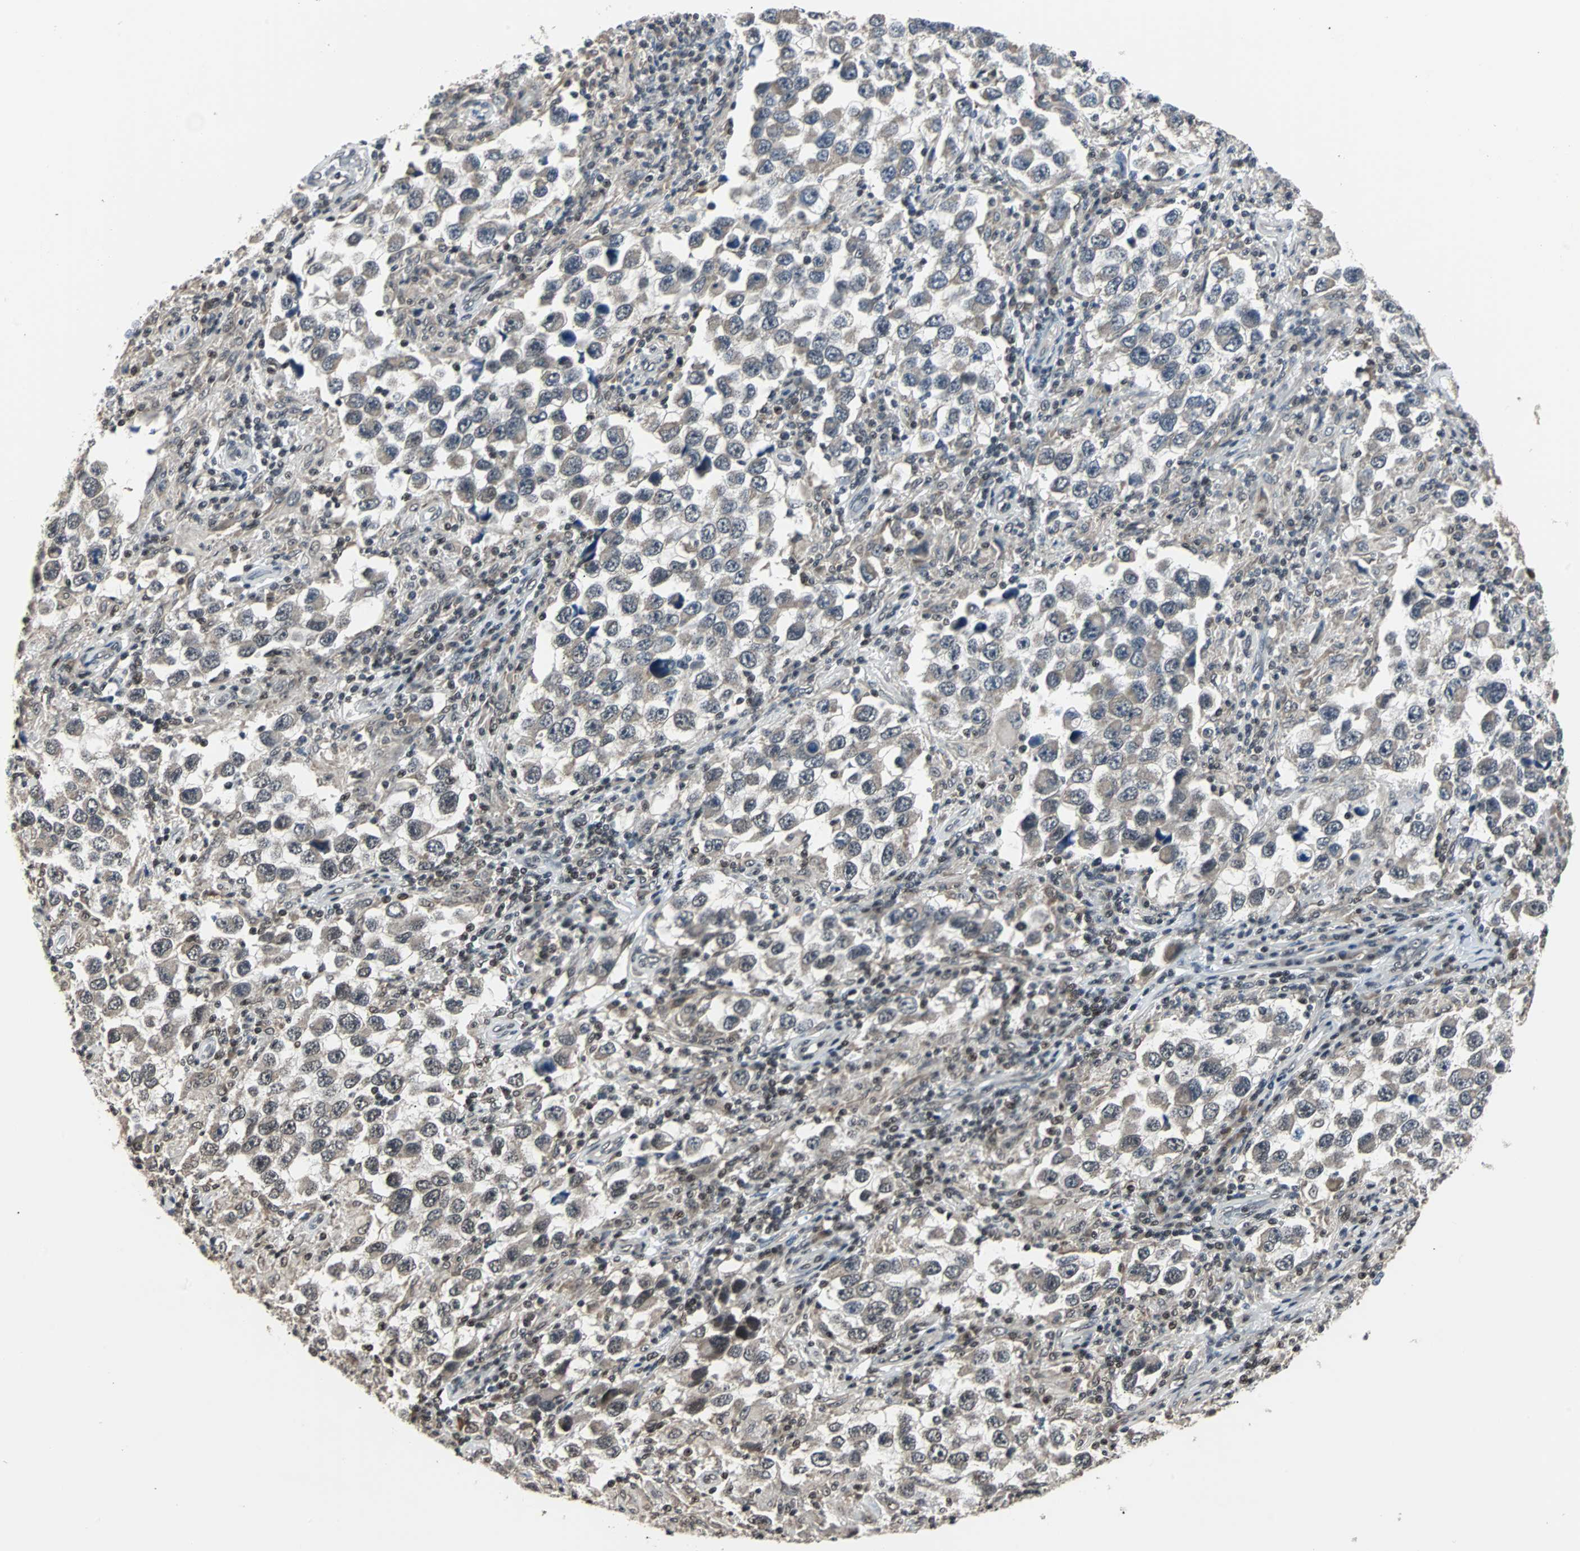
{"staining": {"intensity": "weak", "quantity": ">75%", "location": "cytoplasmic/membranous"}, "tissue": "testis cancer", "cell_type": "Tumor cells", "image_type": "cancer", "snomed": [{"axis": "morphology", "description": "Carcinoma, Embryonal, NOS"}, {"axis": "topography", "description": "Testis"}], "caption": "Brown immunohistochemical staining in human testis cancer displays weak cytoplasmic/membranous staining in about >75% of tumor cells.", "gene": "TERF2IP", "patient": {"sex": "male", "age": 21}}